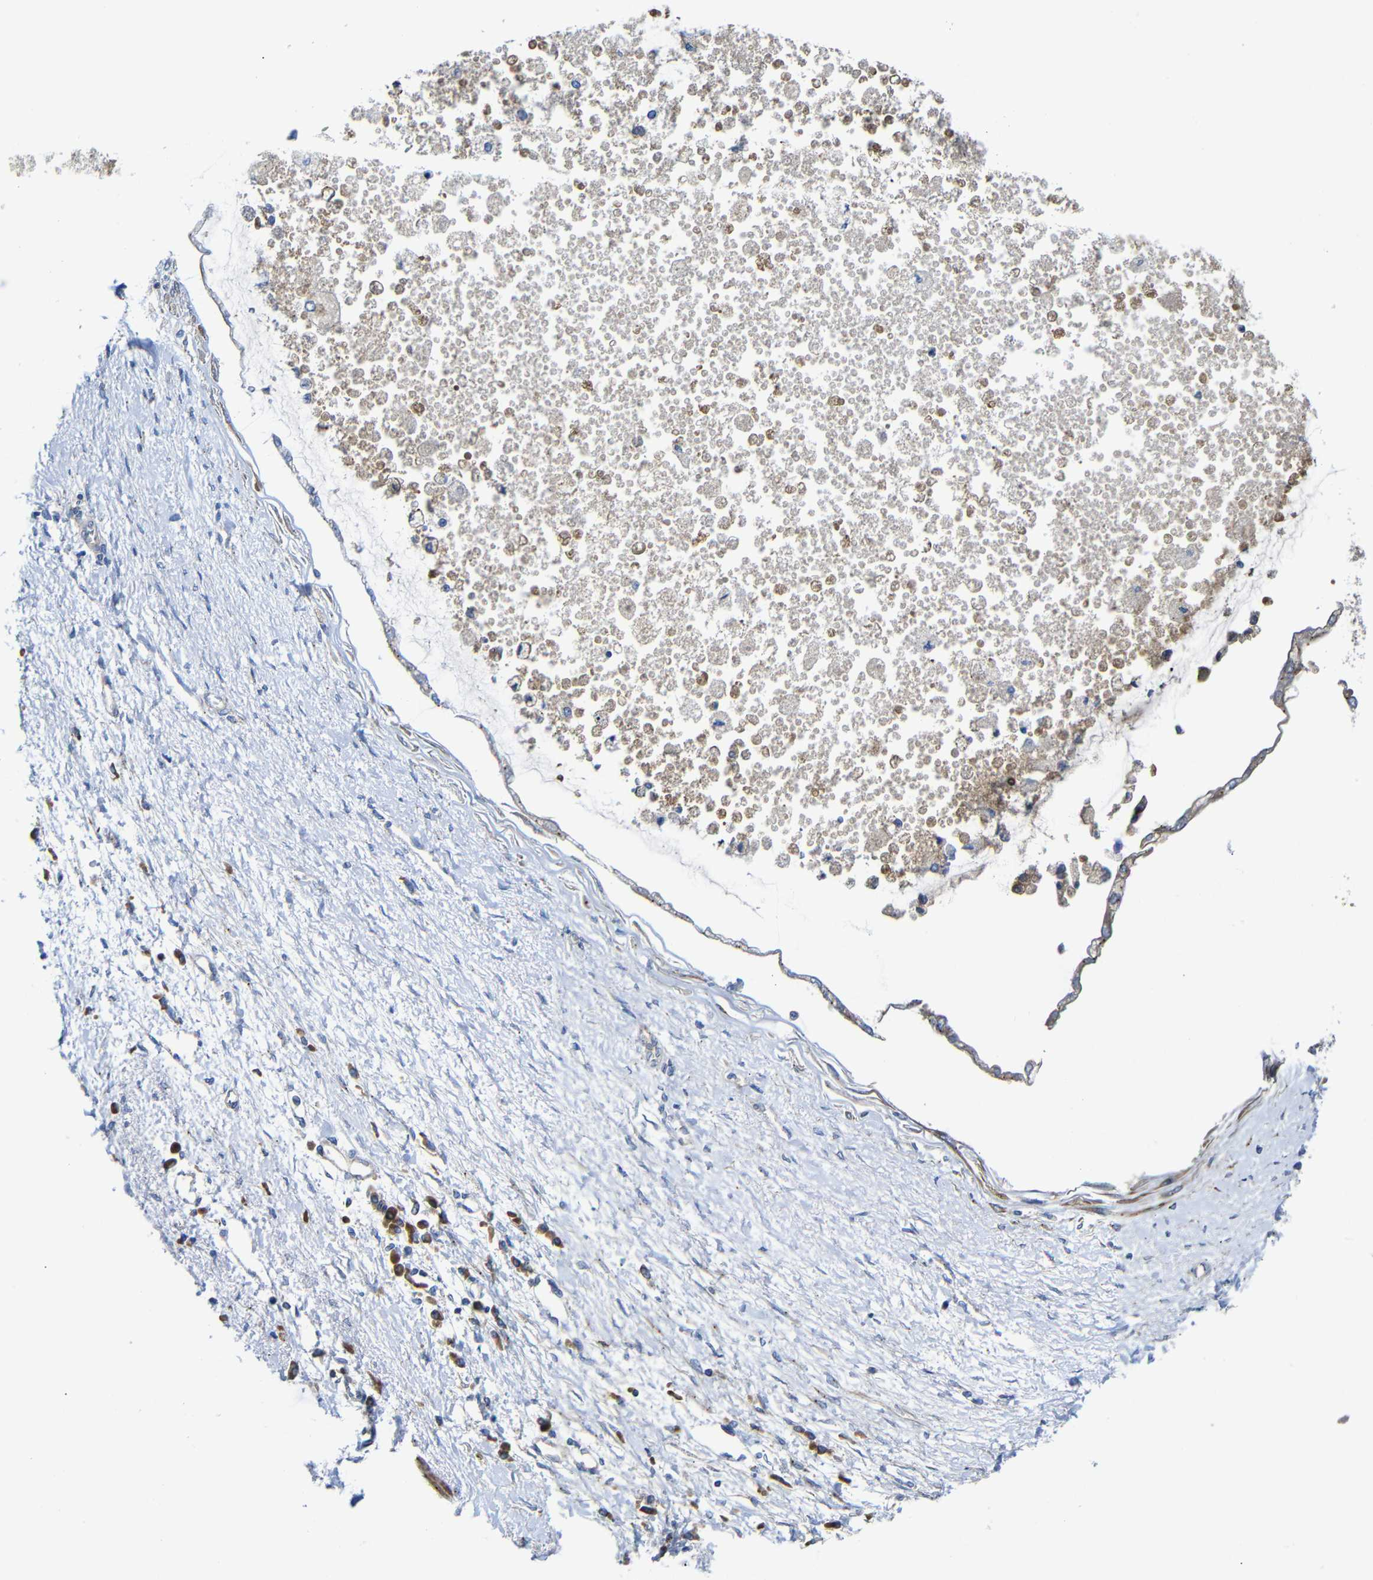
{"staining": {"intensity": "moderate", "quantity": ">75%", "location": "cytoplasmic/membranous"}, "tissue": "liver cancer", "cell_type": "Tumor cells", "image_type": "cancer", "snomed": [{"axis": "morphology", "description": "Cholangiocarcinoma"}, {"axis": "topography", "description": "Liver"}], "caption": "Liver cholangiocarcinoma stained with immunohistochemistry (IHC) reveals moderate cytoplasmic/membranous staining in approximately >75% of tumor cells. The protein of interest is stained brown, and the nuclei are stained in blue (DAB IHC with brightfield microscopy, high magnification).", "gene": "DDRGK1", "patient": {"sex": "male", "age": 50}}